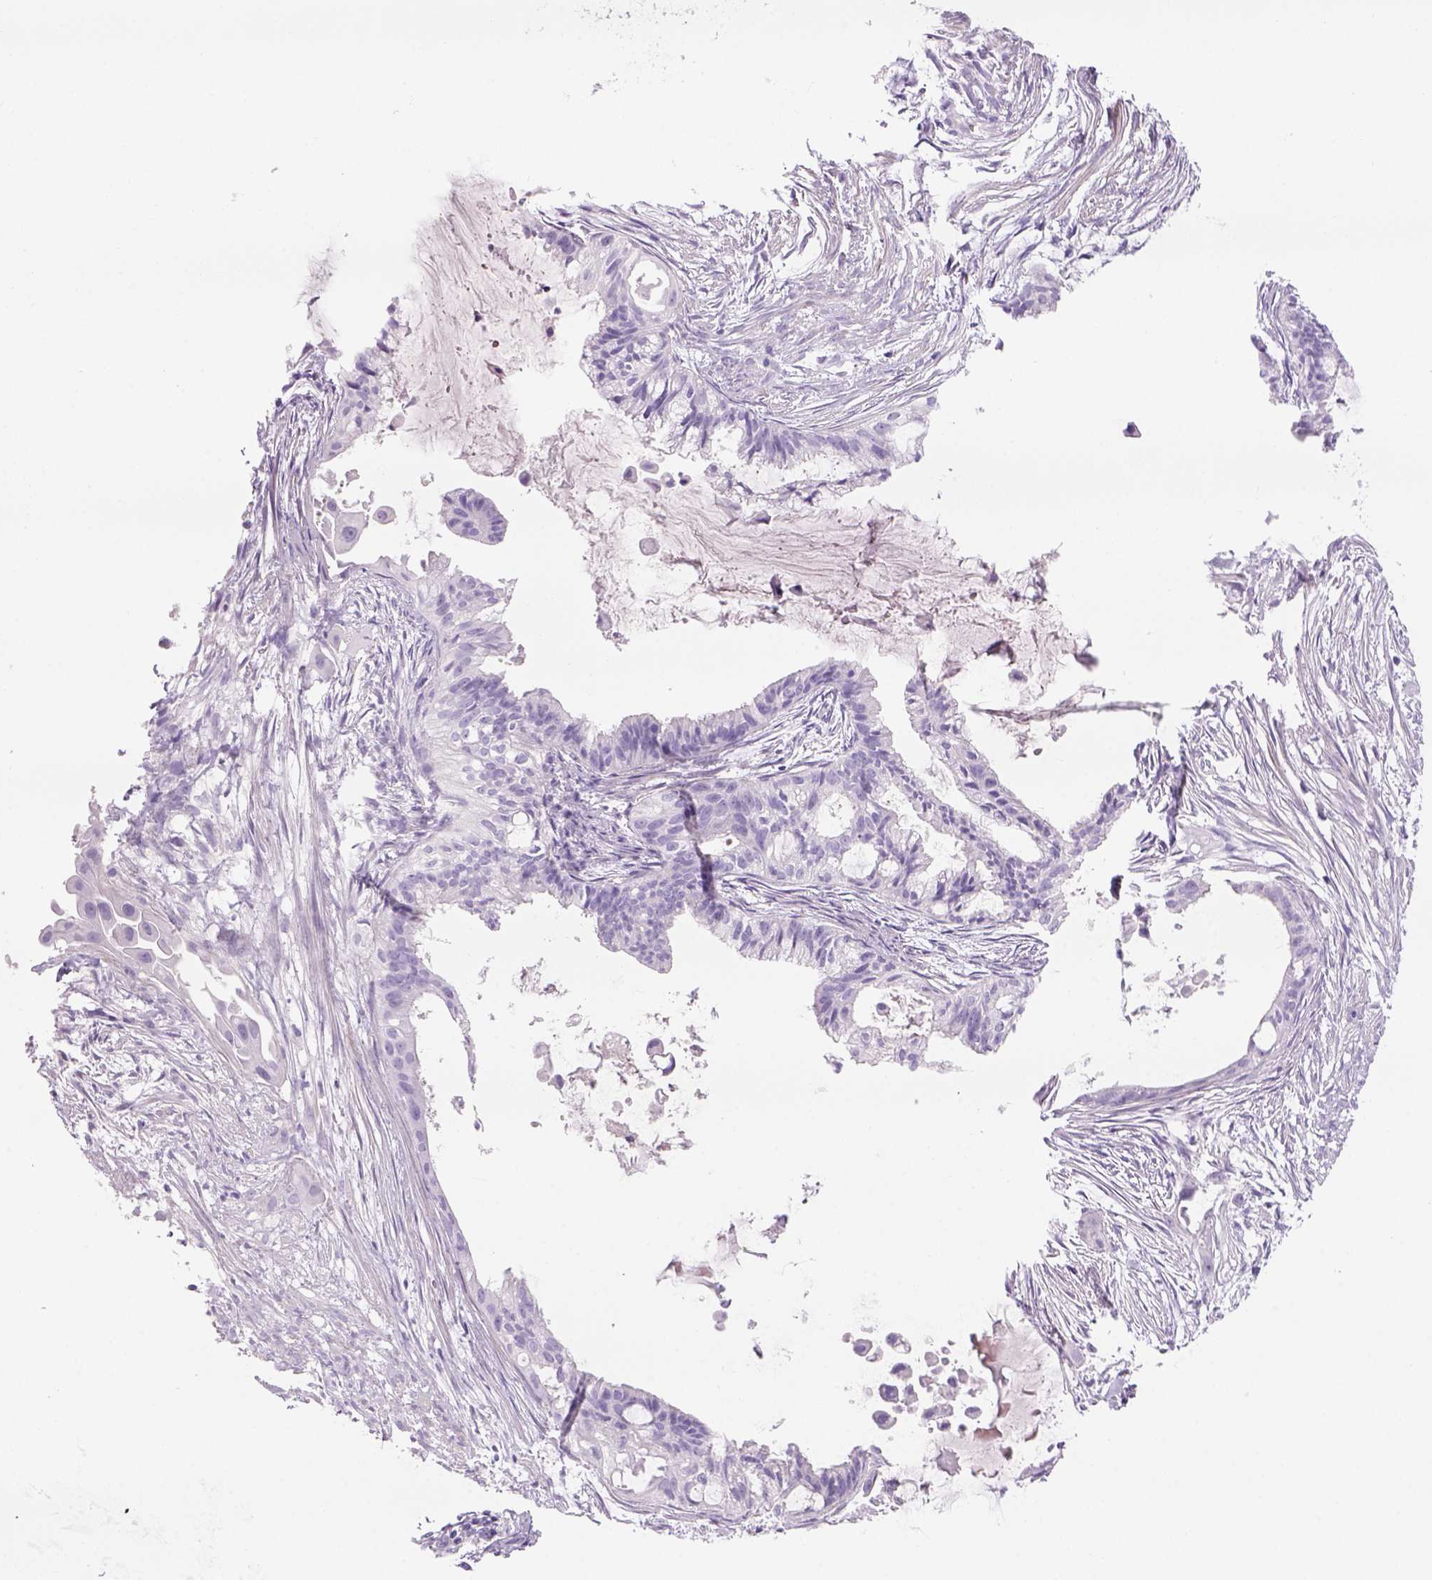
{"staining": {"intensity": "negative", "quantity": "none", "location": "none"}, "tissue": "endometrial cancer", "cell_type": "Tumor cells", "image_type": "cancer", "snomed": [{"axis": "morphology", "description": "Adenocarcinoma, NOS"}, {"axis": "topography", "description": "Endometrium"}], "caption": "The photomicrograph shows no staining of tumor cells in adenocarcinoma (endometrial).", "gene": "TENM4", "patient": {"sex": "female", "age": 86}}